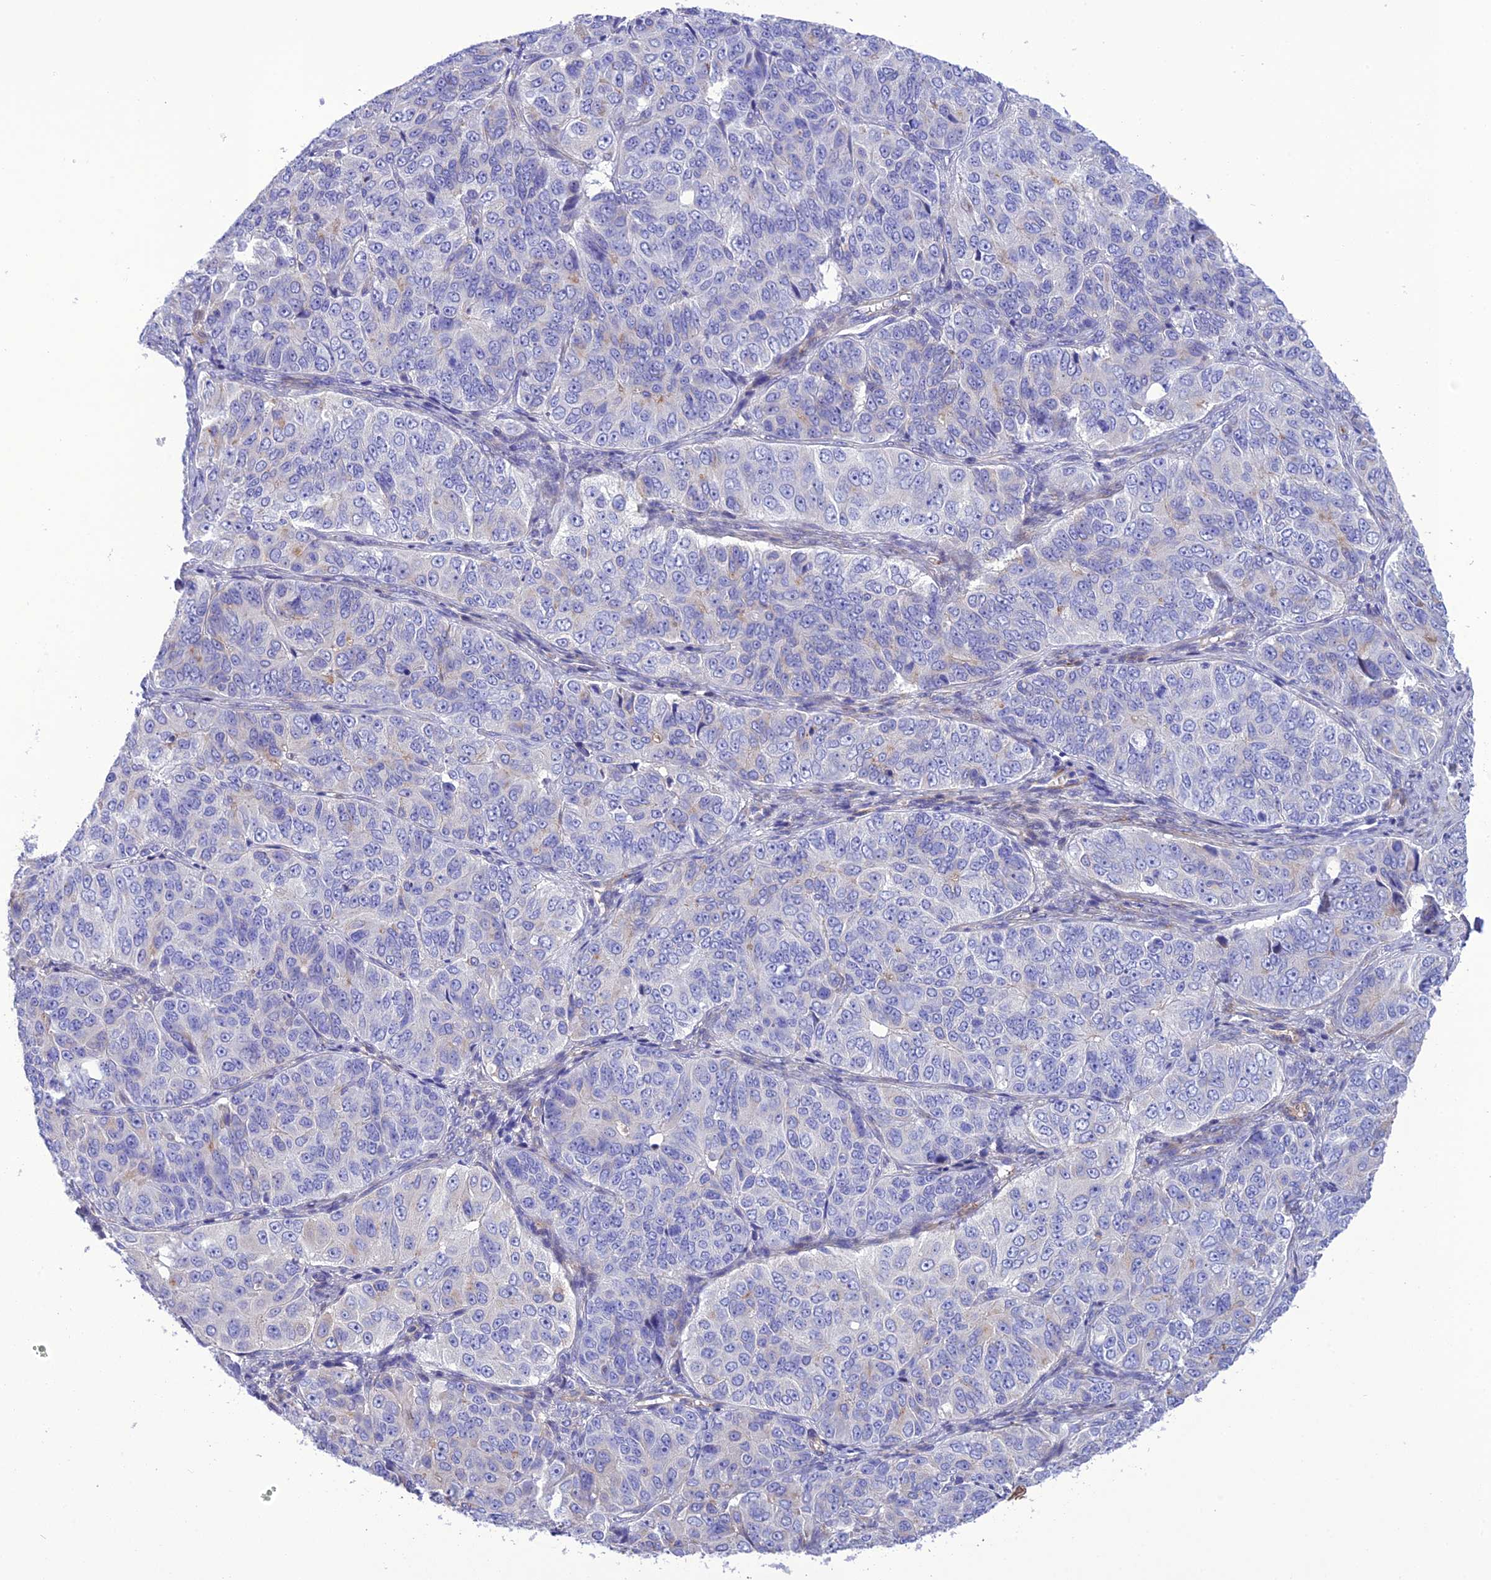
{"staining": {"intensity": "negative", "quantity": "none", "location": "none"}, "tissue": "ovarian cancer", "cell_type": "Tumor cells", "image_type": "cancer", "snomed": [{"axis": "morphology", "description": "Carcinoma, endometroid"}, {"axis": "topography", "description": "Ovary"}], "caption": "Tumor cells are negative for protein expression in human ovarian cancer.", "gene": "FRA10AC1", "patient": {"sex": "female", "age": 51}}